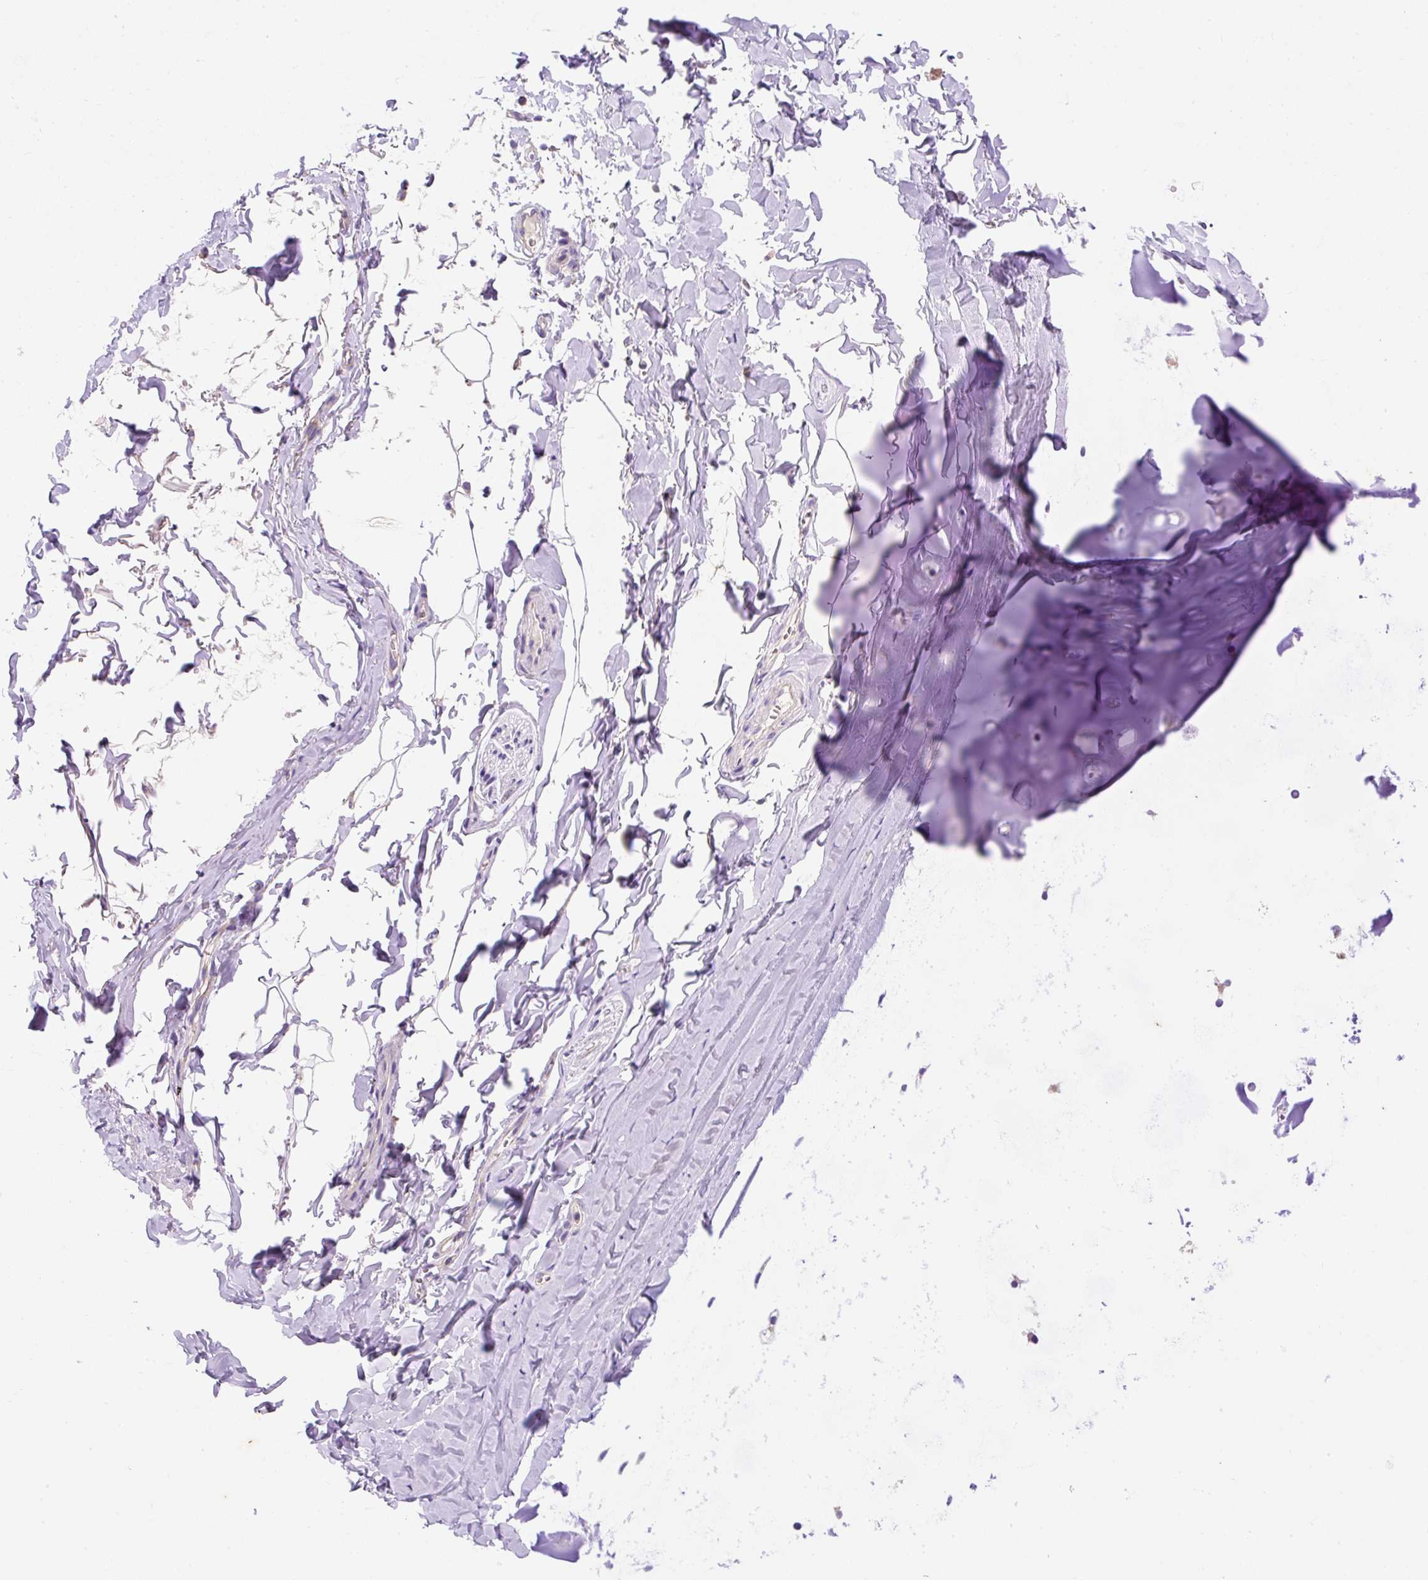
{"staining": {"intensity": "negative", "quantity": "none", "location": "none"}, "tissue": "adipose tissue", "cell_type": "Adipocytes", "image_type": "normal", "snomed": [{"axis": "morphology", "description": "Normal tissue, NOS"}, {"axis": "topography", "description": "Cartilage tissue"}, {"axis": "topography", "description": "Bronchus"}, {"axis": "topography", "description": "Peripheral nerve tissue"}], "caption": "Immunohistochemistry (IHC) of benign human adipose tissue reveals no positivity in adipocytes.", "gene": "OR4K15", "patient": {"sex": "female", "age": 59}}